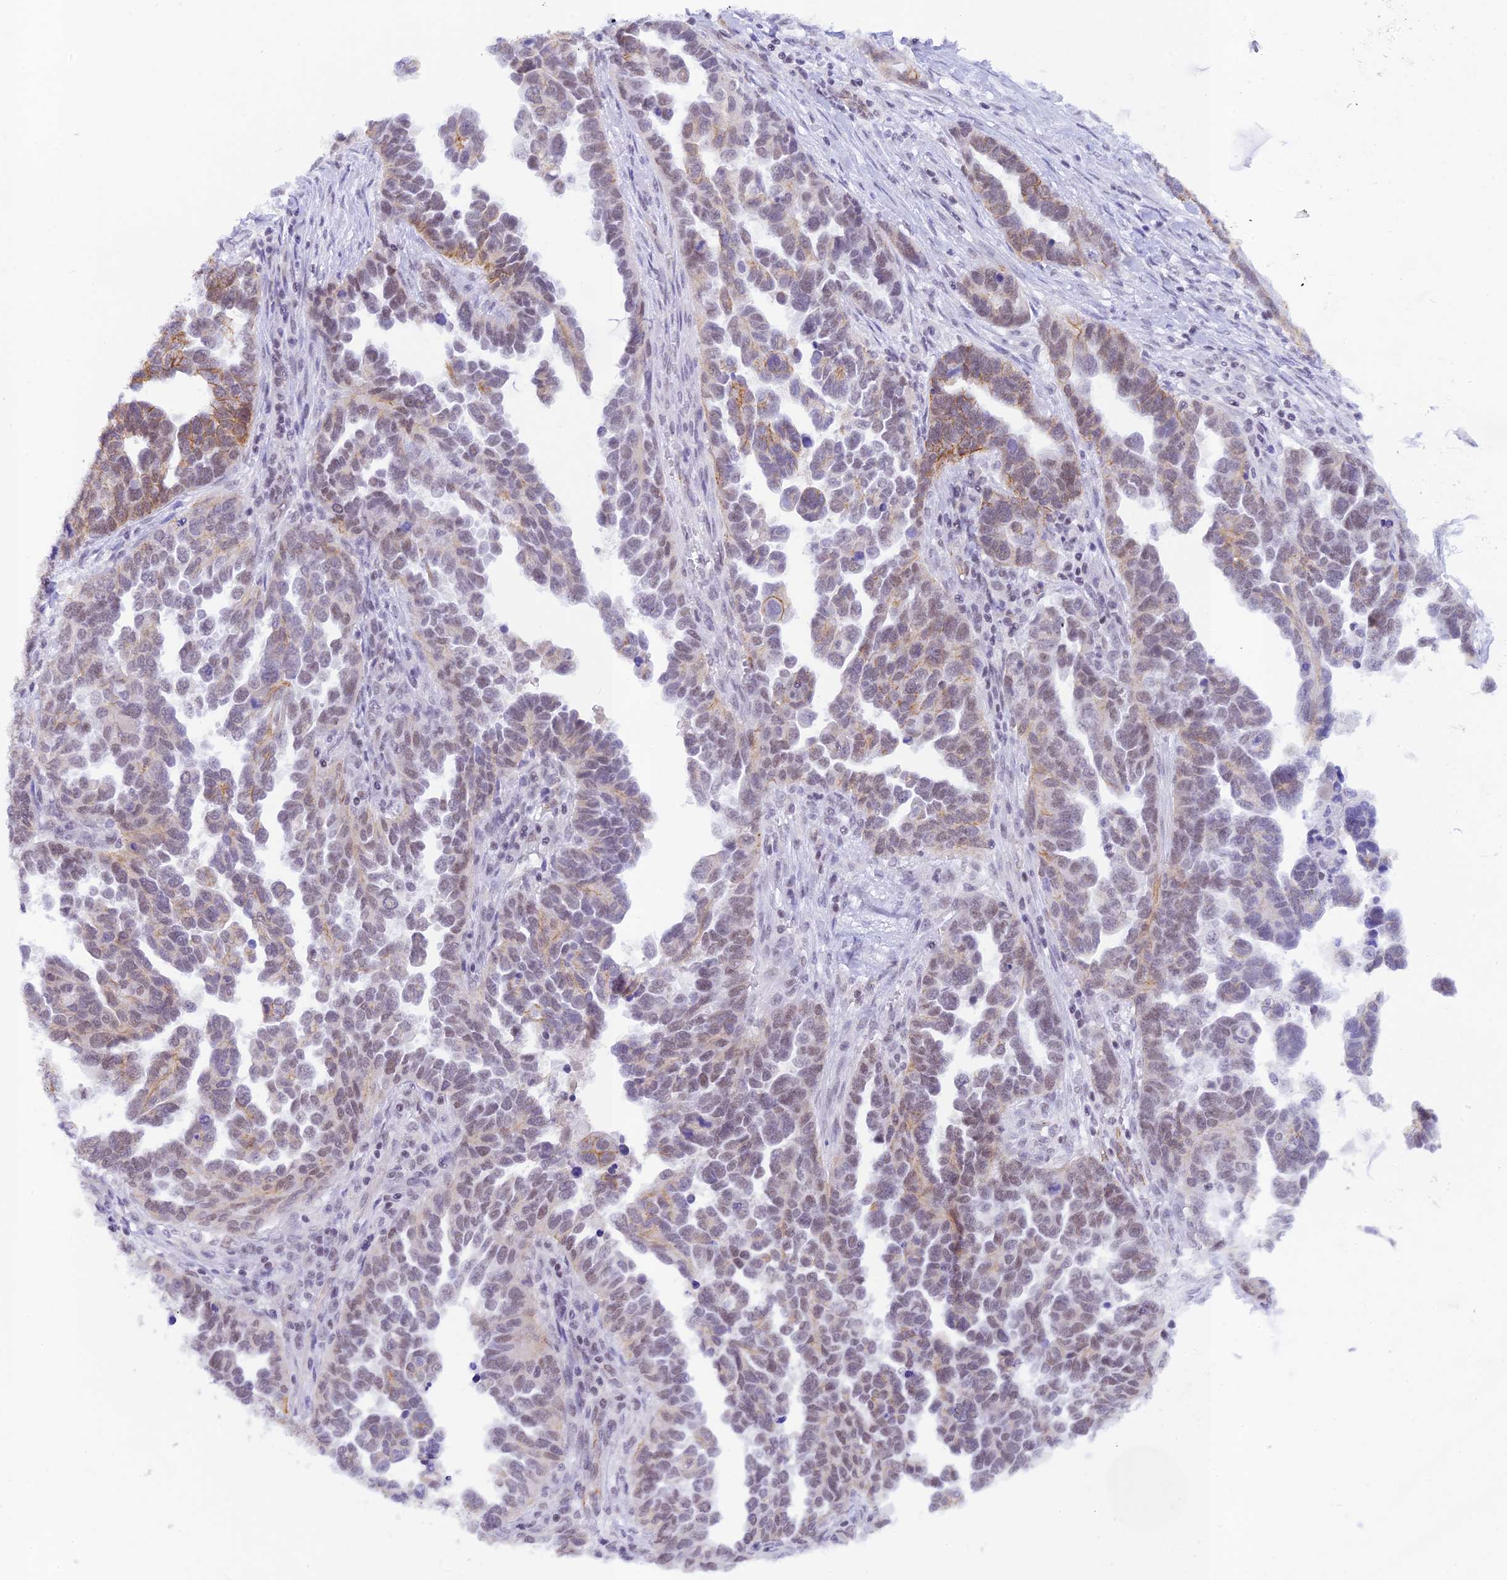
{"staining": {"intensity": "moderate", "quantity": "25%-75%", "location": "cytoplasmic/membranous"}, "tissue": "ovarian cancer", "cell_type": "Tumor cells", "image_type": "cancer", "snomed": [{"axis": "morphology", "description": "Cystadenocarcinoma, serous, NOS"}, {"axis": "topography", "description": "Ovary"}], "caption": "Brown immunohistochemical staining in ovarian cancer displays moderate cytoplasmic/membranous expression in about 25%-75% of tumor cells.", "gene": "THAP11", "patient": {"sex": "female", "age": 54}}